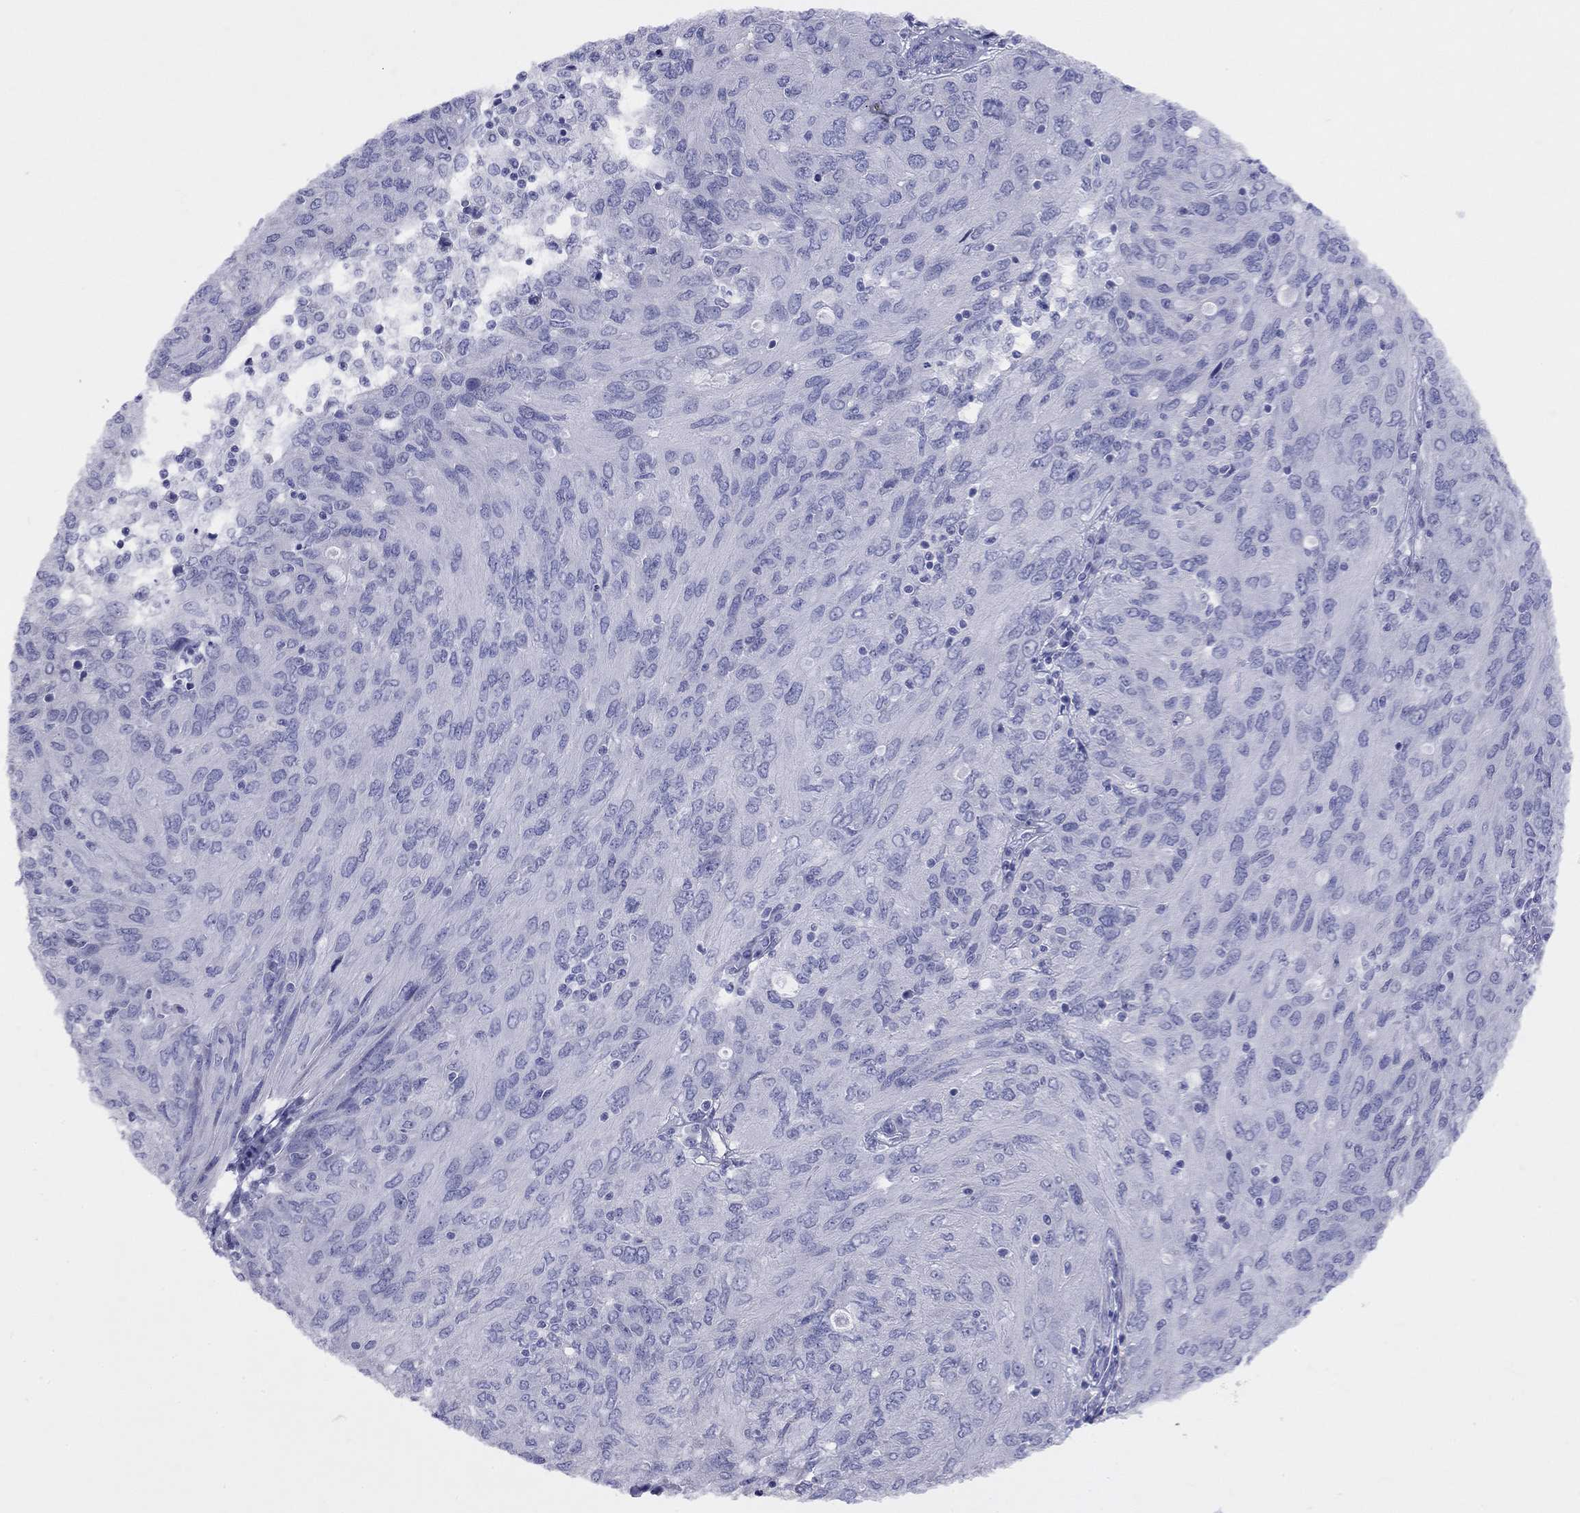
{"staining": {"intensity": "negative", "quantity": "none", "location": "none"}, "tissue": "ovarian cancer", "cell_type": "Tumor cells", "image_type": "cancer", "snomed": [{"axis": "morphology", "description": "Carcinoma, endometroid"}, {"axis": "topography", "description": "Ovary"}], "caption": "Tumor cells are negative for protein expression in human ovarian endometroid carcinoma.", "gene": "DPY19L2", "patient": {"sex": "female", "age": 50}}